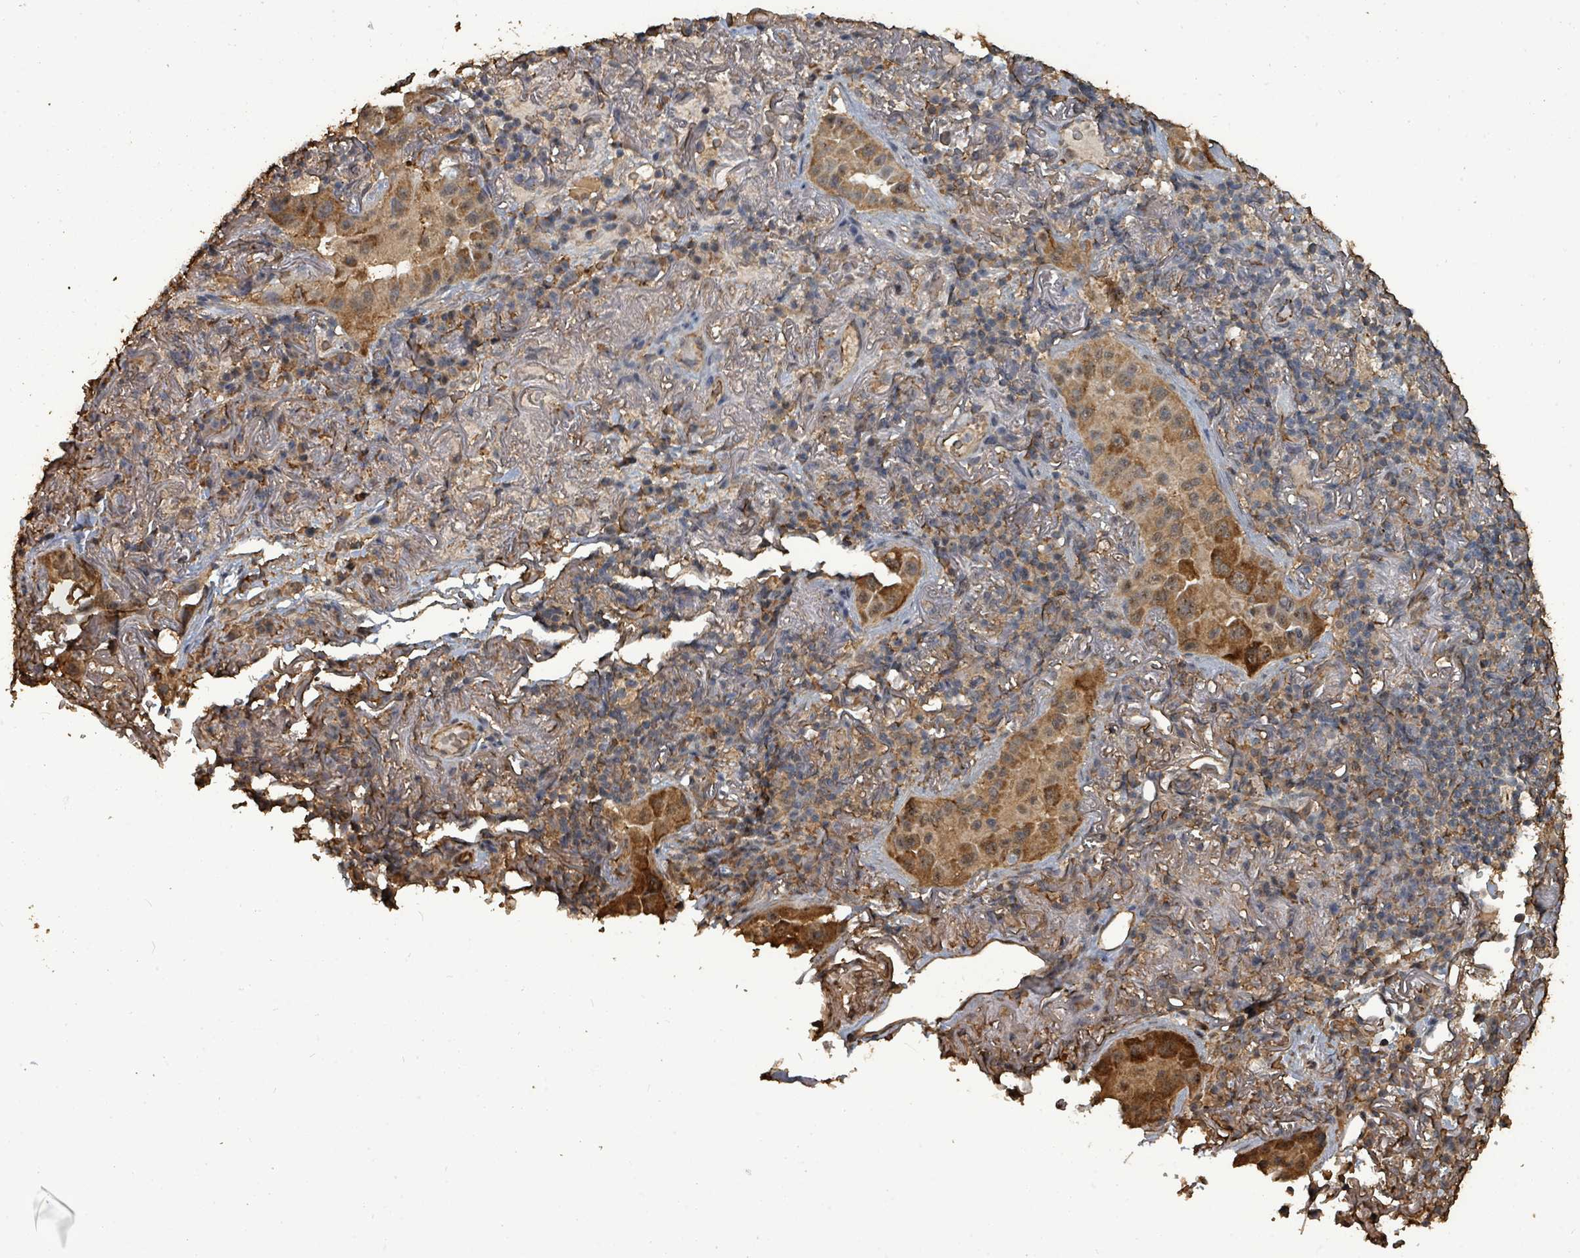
{"staining": {"intensity": "moderate", "quantity": ">75%", "location": "cytoplasmic/membranous"}, "tissue": "lung cancer", "cell_type": "Tumor cells", "image_type": "cancer", "snomed": [{"axis": "morphology", "description": "Adenocarcinoma, NOS"}, {"axis": "topography", "description": "Lung"}], "caption": "A brown stain labels moderate cytoplasmic/membranous expression of a protein in human lung cancer tumor cells.", "gene": "C6orf52", "patient": {"sex": "female", "age": 69}}